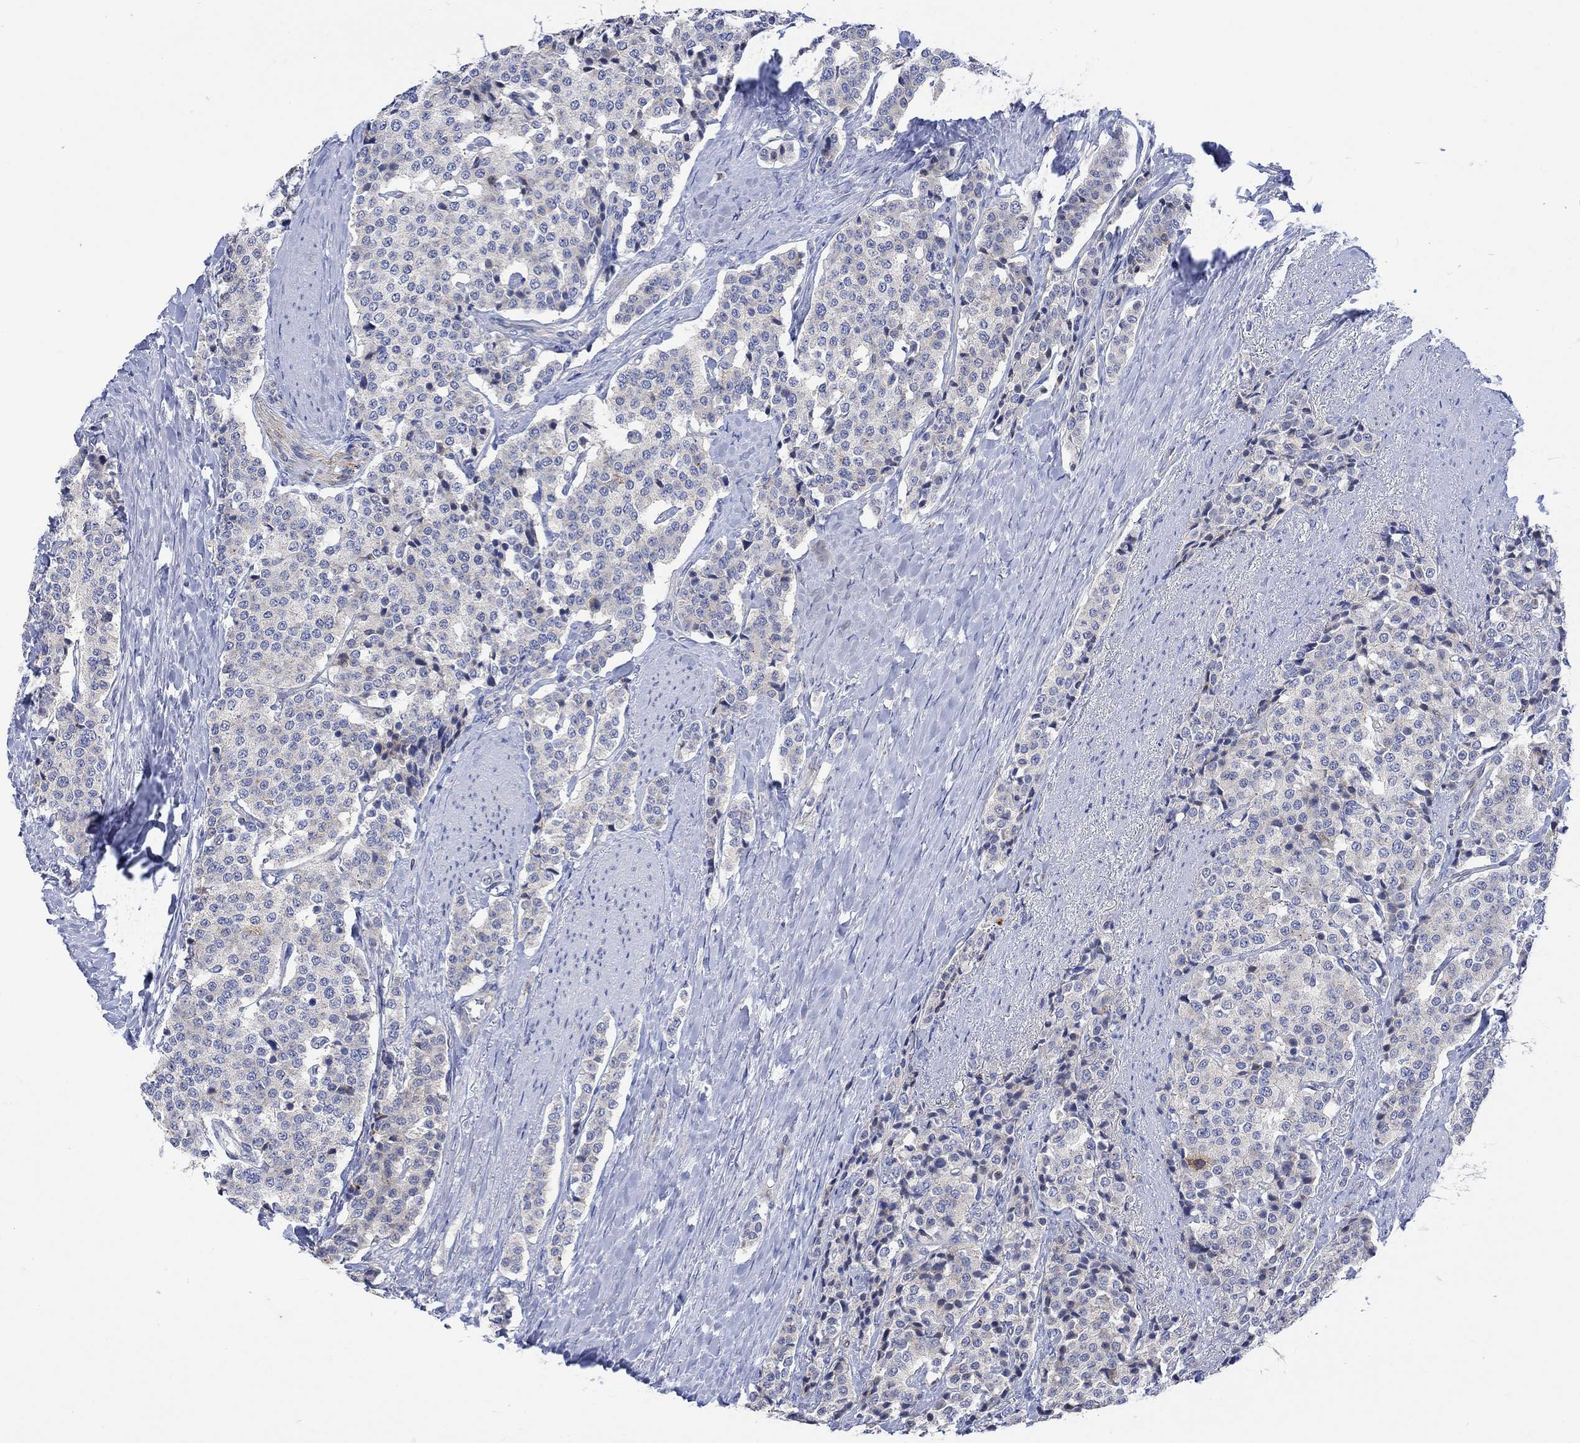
{"staining": {"intensity": "negative", "quantity": "none", "location": "none"}, "tissue": "carcinoid", "cell_type": "Tumor cells", "image_type": "cancer", "snomed": [{"axis": "morphology", "description": "Carcinoid, malignant, NOS"}, {"axis": "topography", "description": "Small intestine"}], "caption": "This is a micrograph of immunohistochemistry staining of carcinoid (malignant), which shows no positivity in tumor cells.", "gene": "ARSK", "patient": {"sex": "female", "age": 58}}